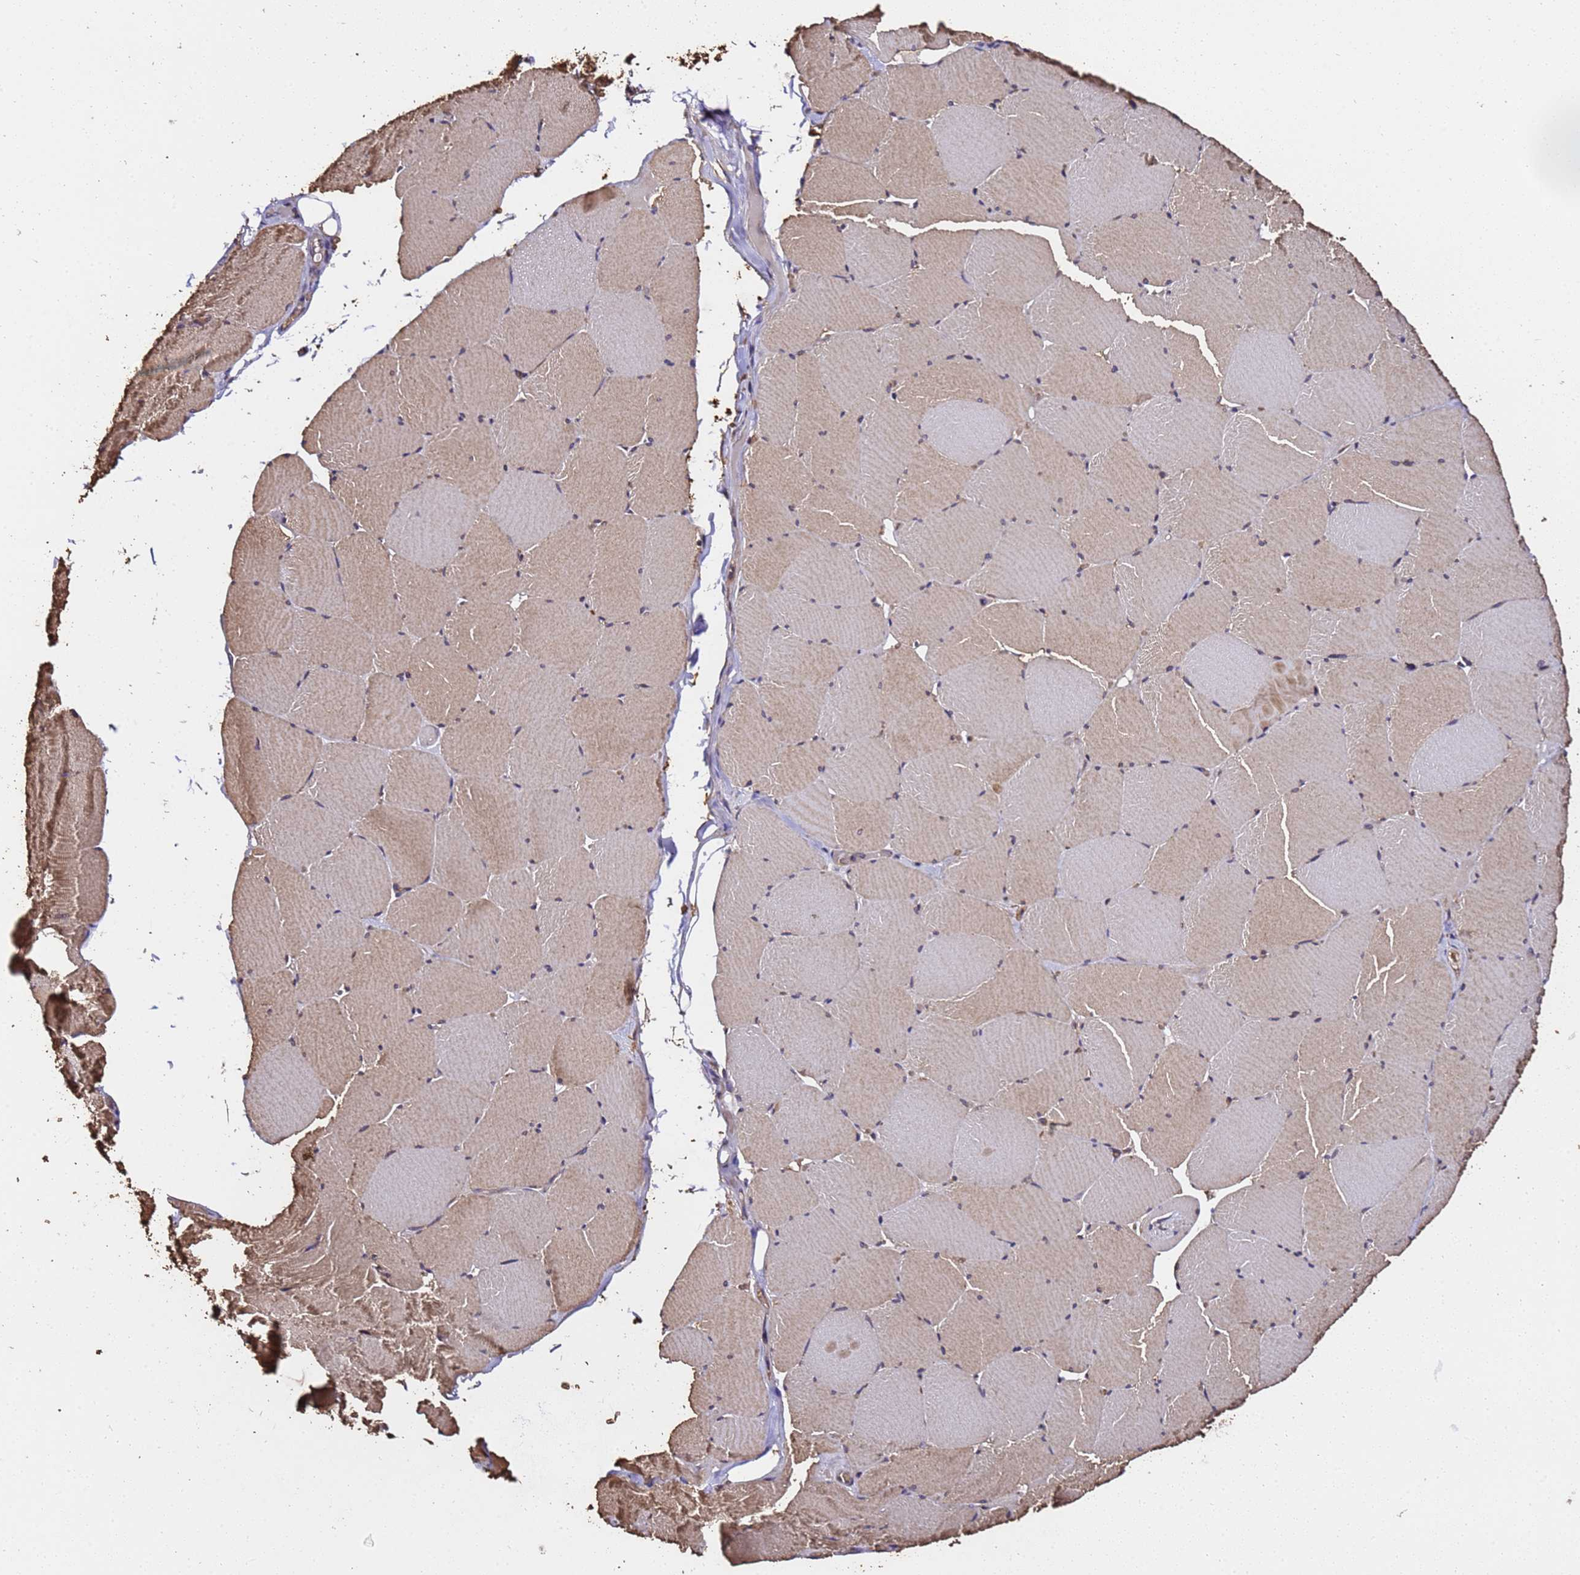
{"staining": {"intensity": "moderate", "quantity": "25%-75%", "location": "cytoplasmic/membranous"}, "tissue": "skeletal muscle", "cell_type": "Myocytes", "image_type": "normal", "snomed": [{"axis": "morphology", "description": "Normal tissue, NOS"}, {"axis": "topography", "description": "Skeletal muscle"}, {"axis": "topography", "description": "Head-Neck"}], "caption": "Protein expression analysis of unremarkable skeletal muscle shows moderate cytoplasmic/membranous positivity in about 25%-75% of myocytes. Nuclei are stained in blue.", "gene": "LRRIQ1", "patient": {"sex": "male", "age": 66}}